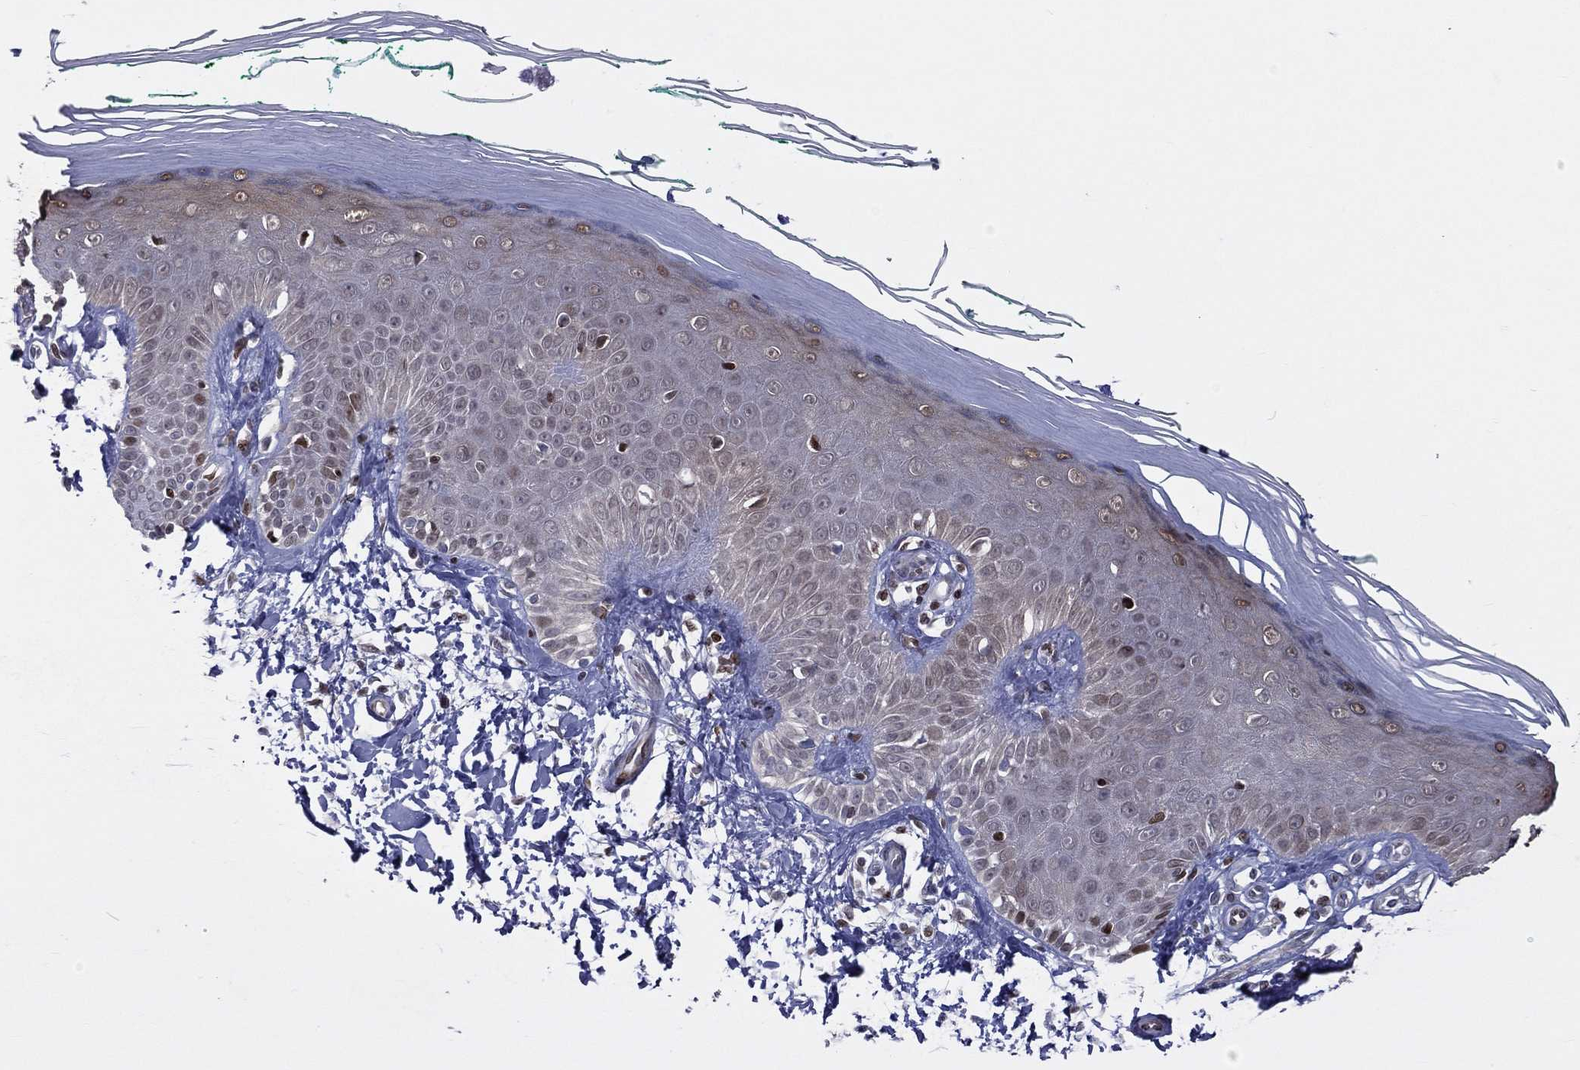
{"staining": {"intensity": "negative", "quantity": "none", "location": "none"}, "tissue": "skin", "cell_type": "Fibroblasts", "image_type": "normal", "snomed": [{"axis": "morphology", "description": "Normal tissue, NOS"}, {"axis": "morphology", "description": "Inflammation, NOS"}, {"axis": "morphology", "description": "Fibrosis, NOS"}, {"axis": "topography", "description": "Skin"}], "caption": "Fibroblasts show no significant protein positivity in unremarkable skin. (DAB (3,3'-diaminobenzidine) IHC, high magnification).", "gene": "DBF4B", "patient": {"sex": "male", "age": 71}}